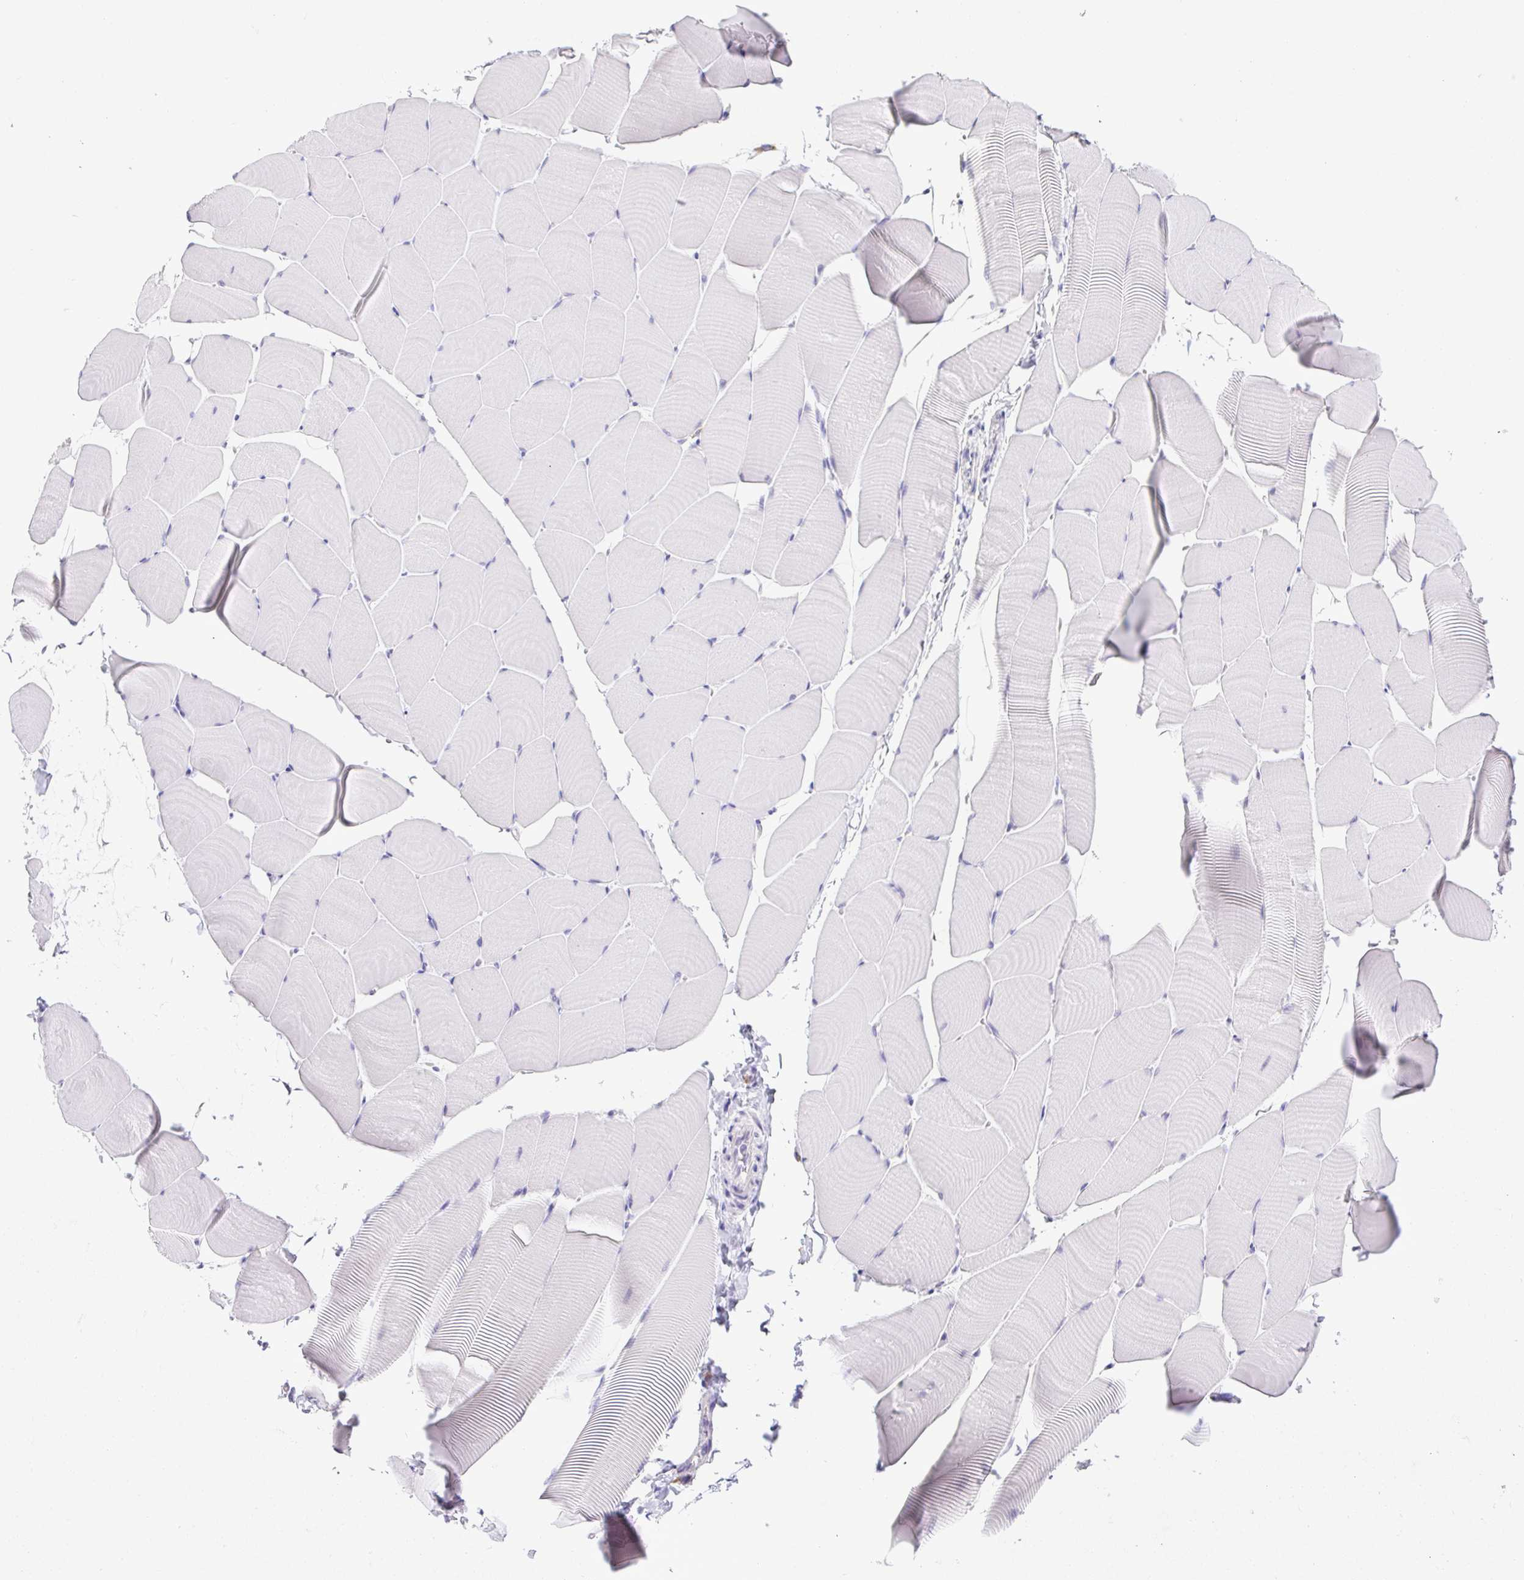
{"staining": {"intensity": "negative", "quantity": "none", "location": "none"}, "tissue": "skeletal muscle", "cell_type": "Myocytes", "image_type": "normal", "snomed": [{"axis": "morphology", "description": "Normal tissue, NOS"}, {"axis": "topography", "description": "Skeletal muscle"}], "caption": "Immunohistochemistry (IHC) photomicrograph of benign skeletal muscle: human skeletal muscle stained with DAB exhibits no significant protein positivity in myocytes.", "gene": "FAM177B", "patient": {"sex": "male", "age": 25}}